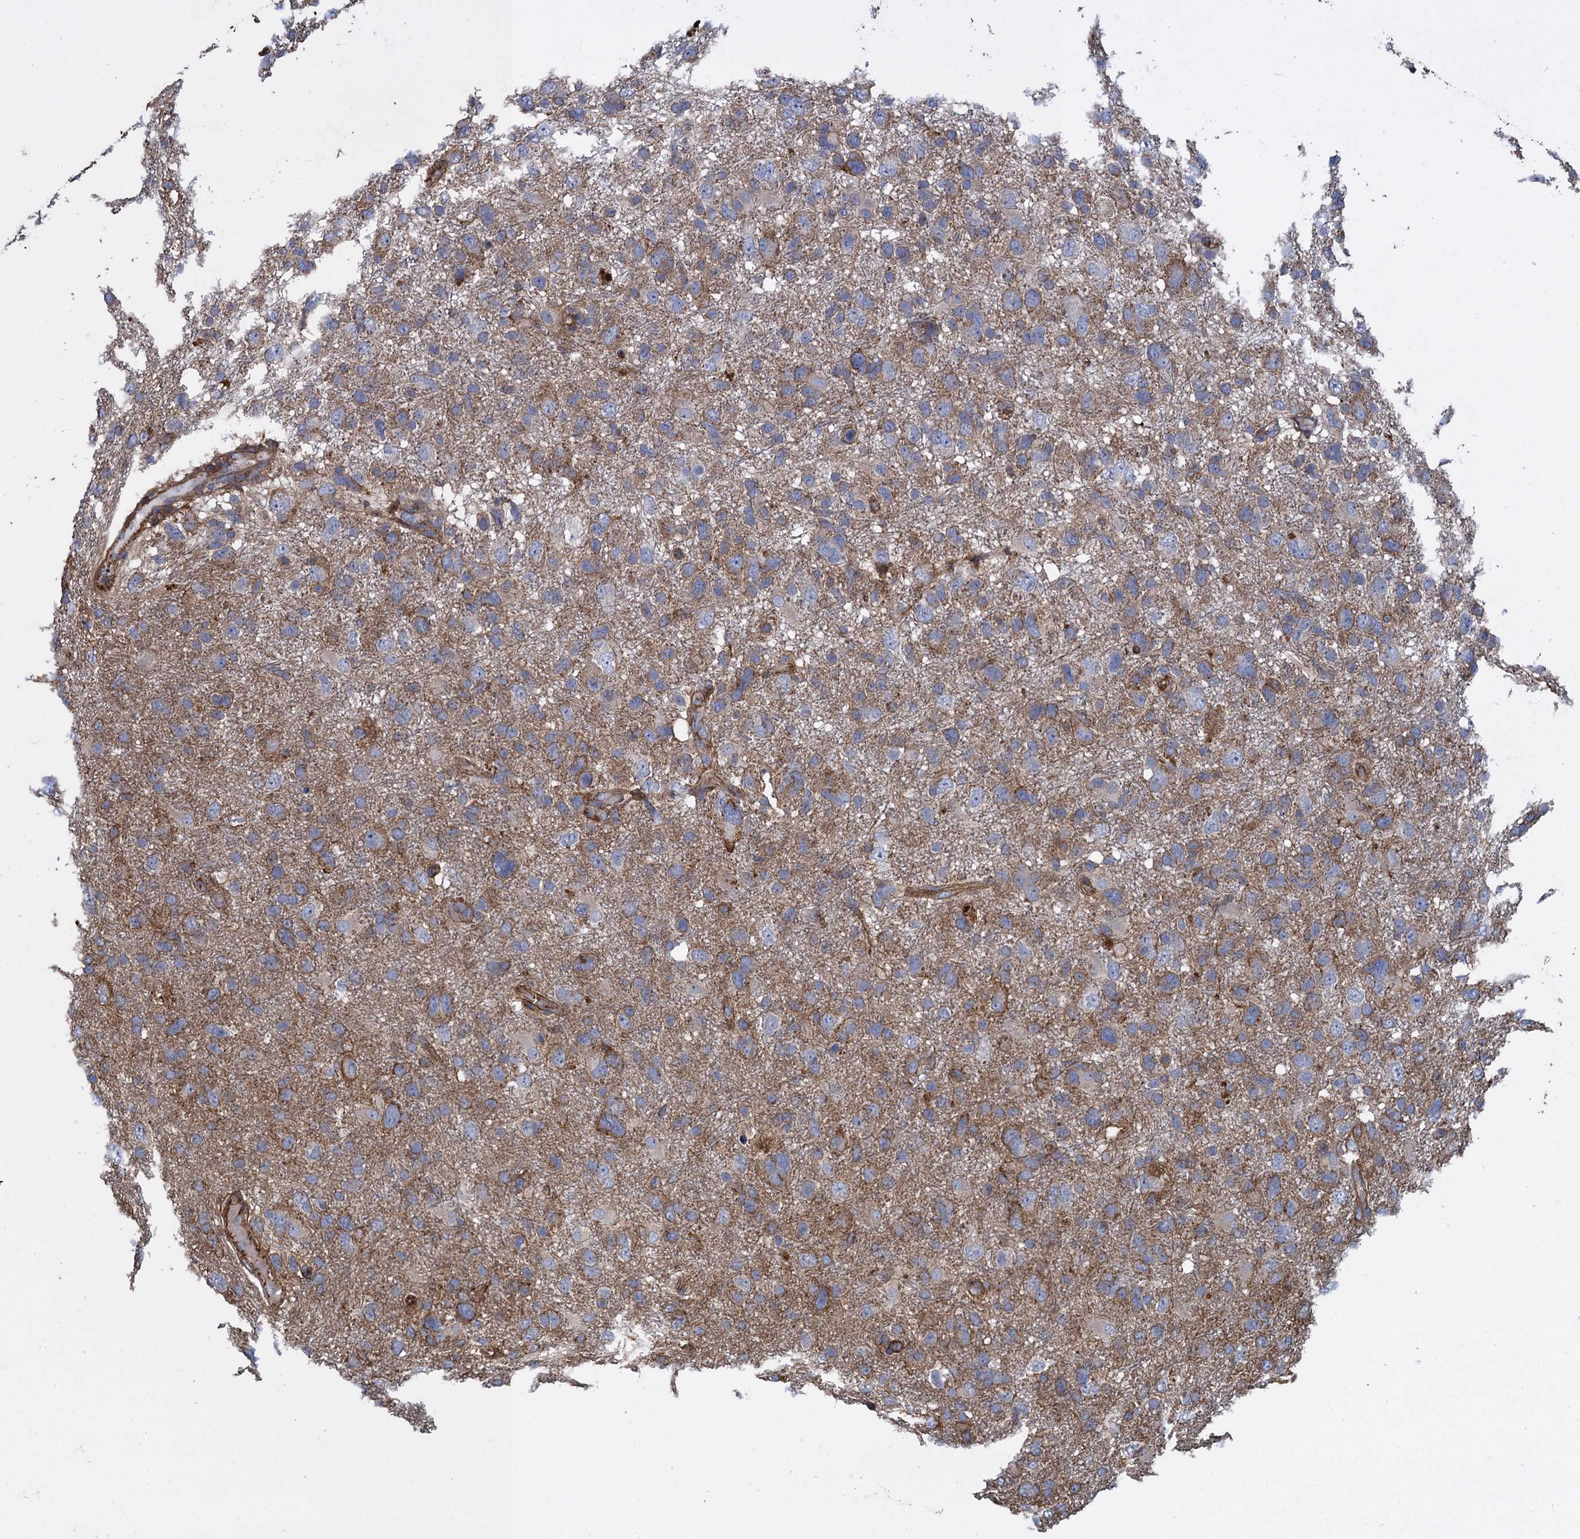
{"staining": {"intensity": "weak", "quantity": "<25%", "location": "cytoplasmic/membranous"}, "tissue": "glioma", "cell_type": "Tumor cells", "image_type": "cancer", "snomed": [{"axis": "morphology", "description": "Glioma, malignant, High grade"}, {"axis": "topography", "description": "Brain"}], "caption": "Immunohistochemistry image of neoplastic tissue: human glioma stained with DAB exhibits no significant protein positivity in tumor cells.", "gene": "PROSER2", "patient": {"sex": "male", "age": 61}}